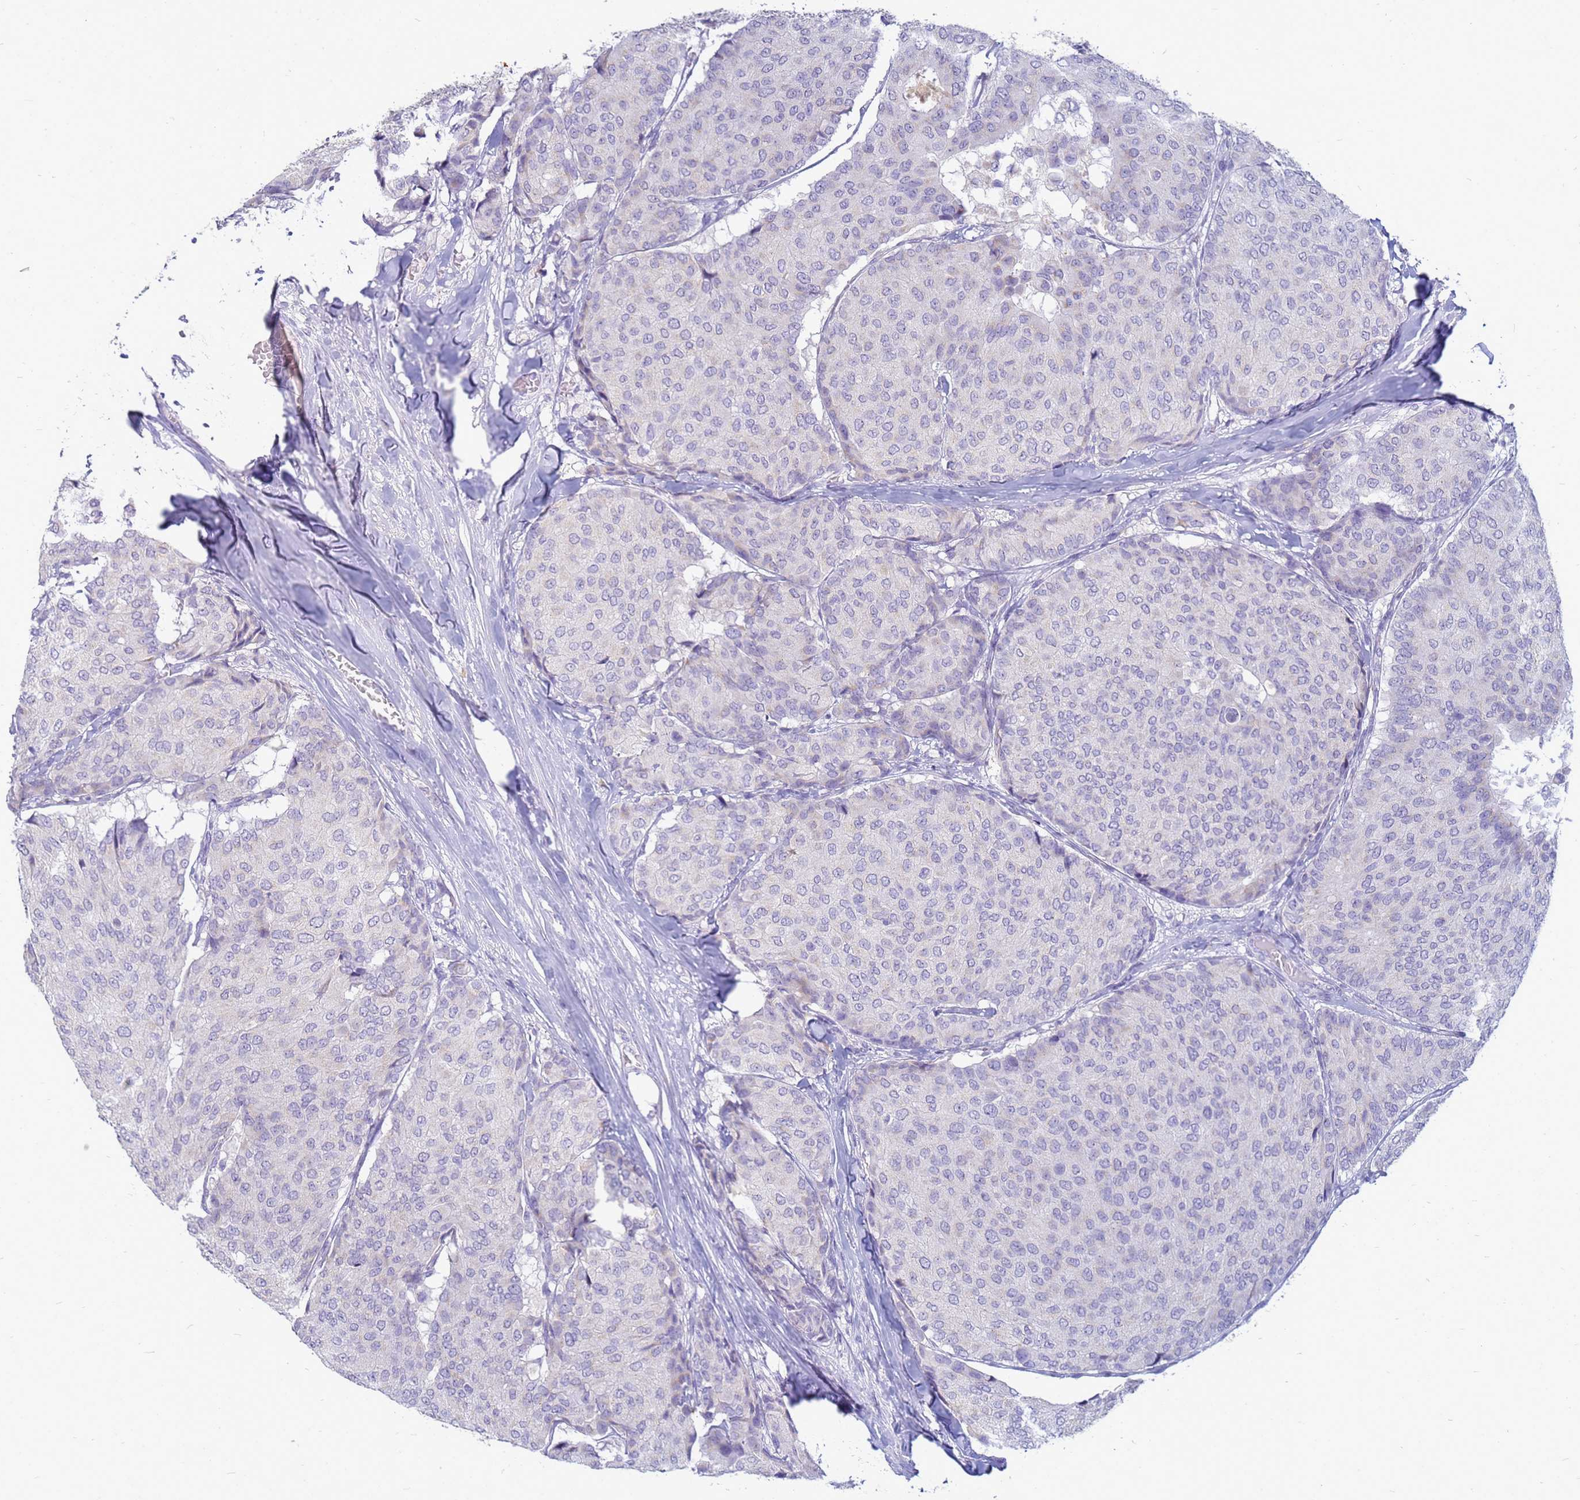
{"staining": {"intensity": "negative", "quantity": "none", "location": "none"}, "tissue": "breast cancer", "cell_type": "Tumor cells", "image_type": "cancer", "snomed": [{"axis": "morphology", "description": "Duct carcinoma"}, {"axis": "topography", "description": "Breast"}], "caption": "DAB immunohistochemical staining of breast intraductal carcinoma exhibits no significant expression in tumor cells. The staining is performed using DAB (3,3'-diaminobenzidine) brown chromogen with nuclei counter-stained in using hematoxylin.", "gene": "B3GNT8", "patient": {"sex": "female", "age": 75}}